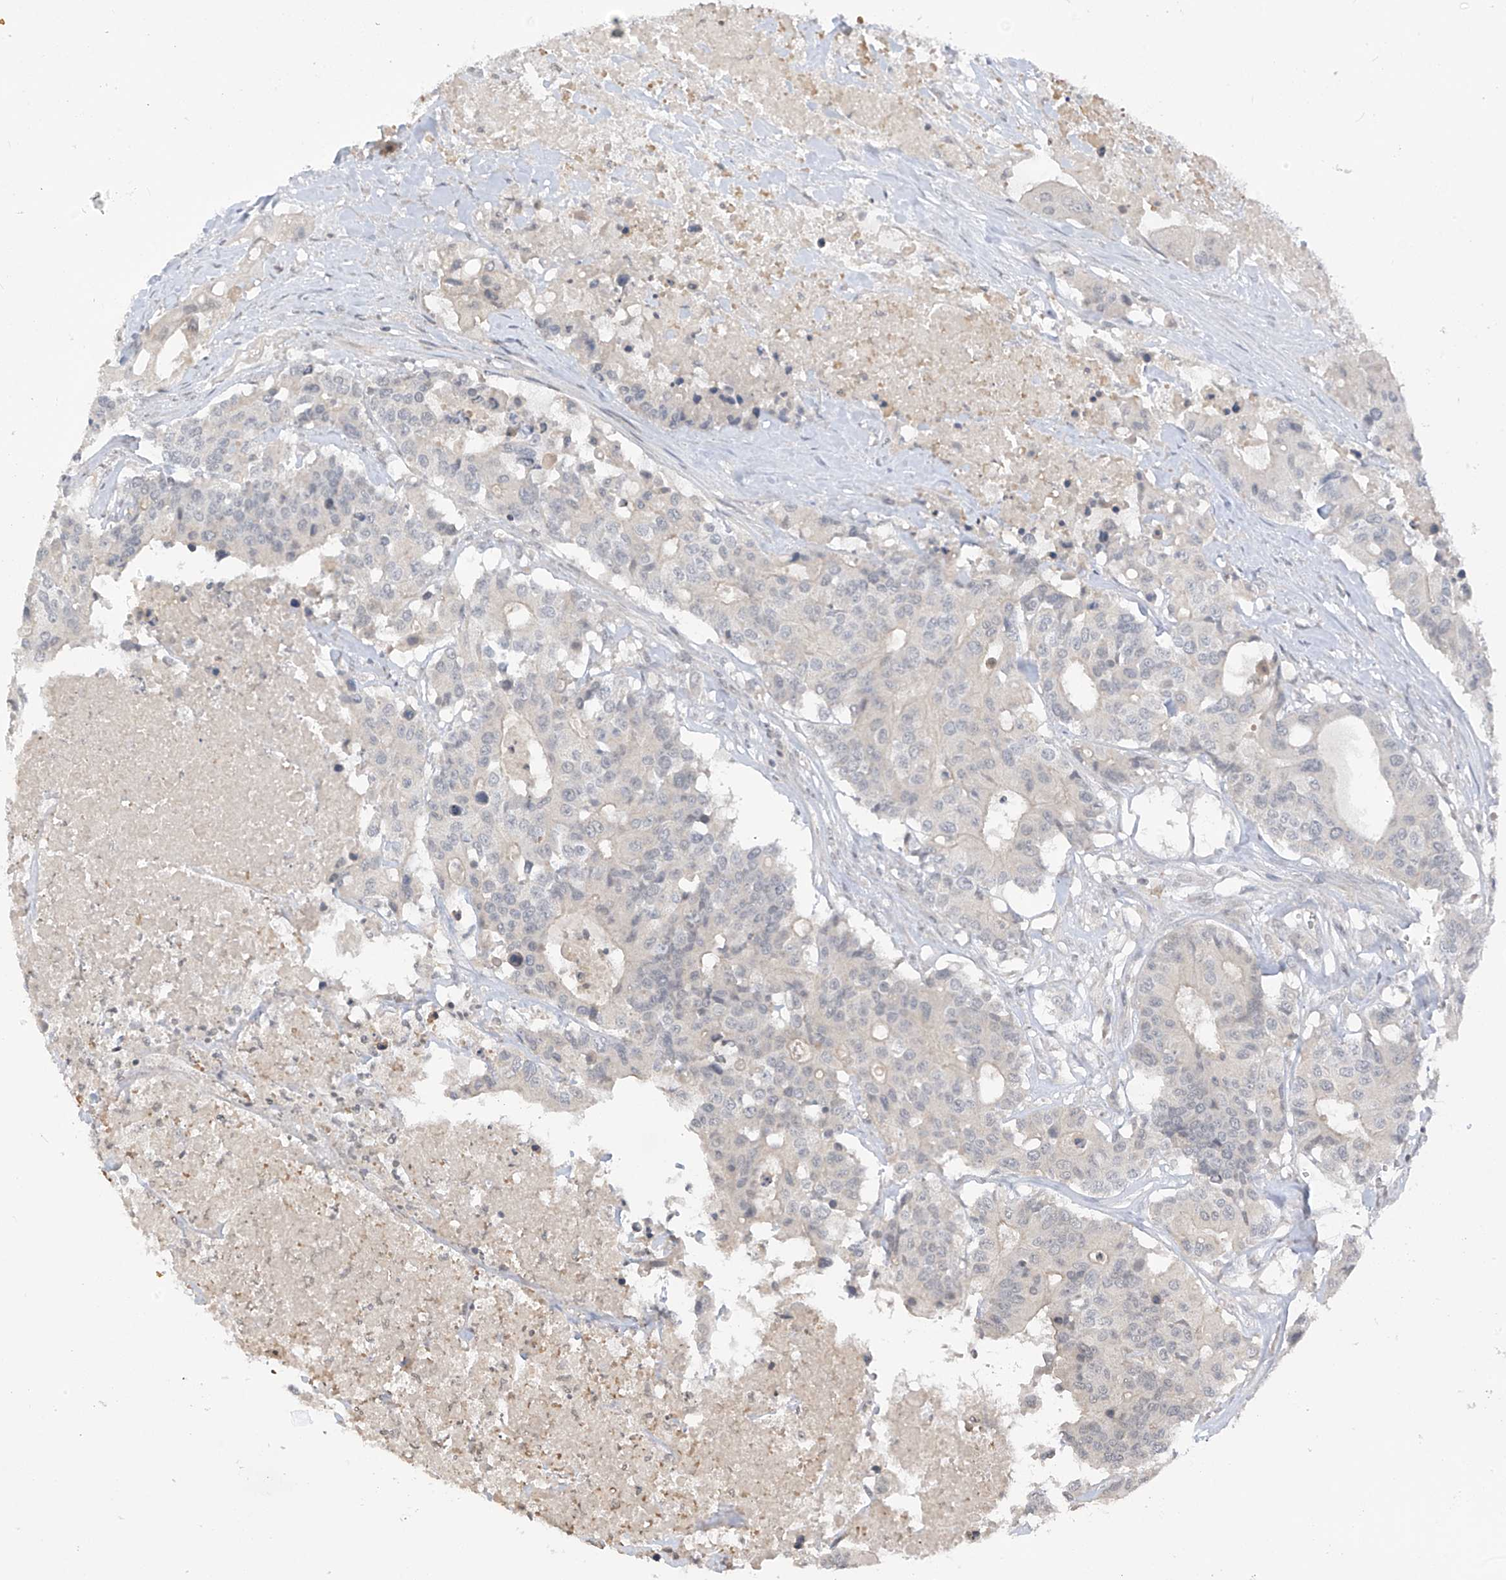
{"staining": {"intensity": "negative", "quantity": "none", "location": "none"}, "tissue": "colorectal cancer", "cell_type": "Tumor cells", "image_type": "cancer", "snomed": [{"axis": "morphology", "description": "Adenocarcinoma, NOS"}, {"axis": "topography", "description": "Colon"}], "caption": "IHC of colorectal cancer exhibits no positivity in tumor cells.", "gene": "DGKQ", "patient": {"sex": "male", "age": 77}}